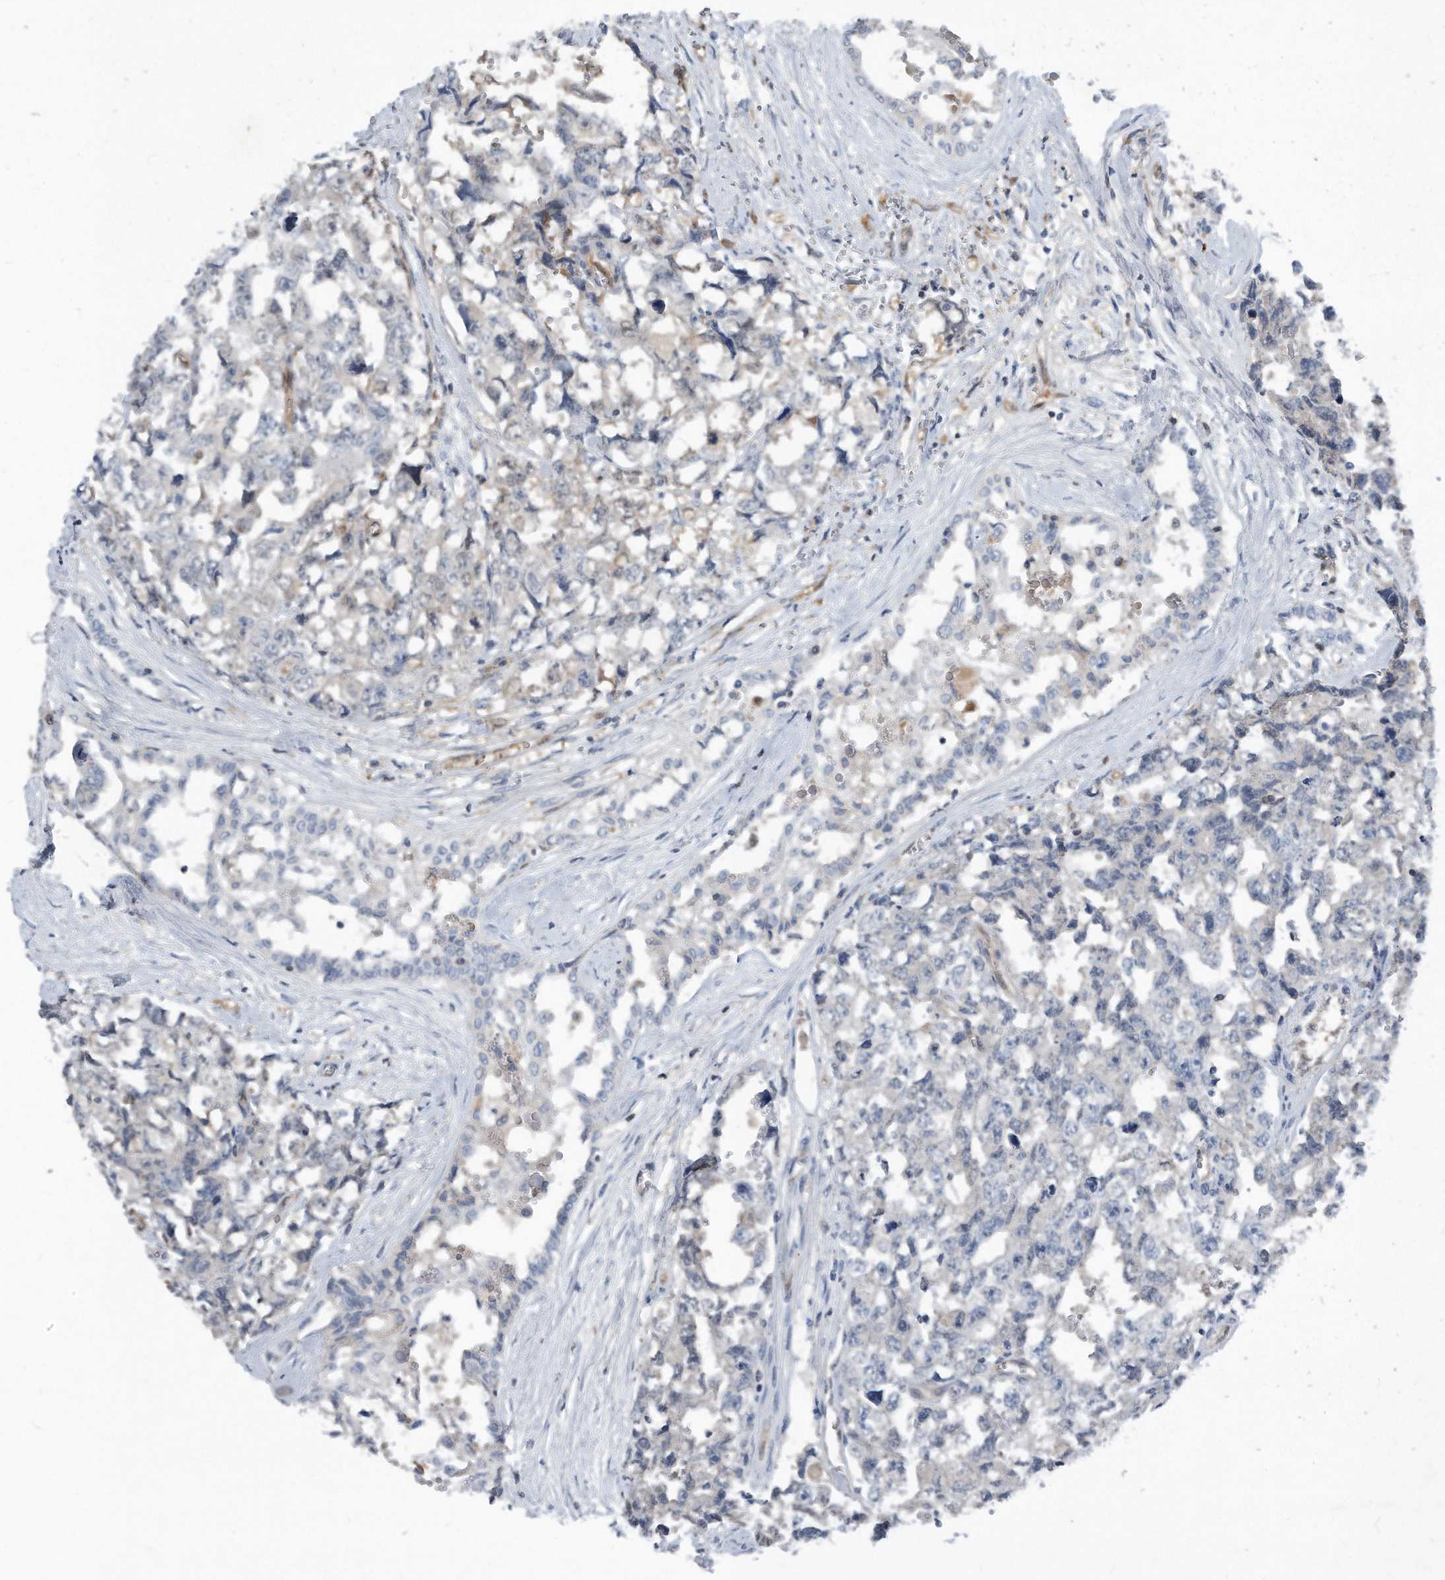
{"staining": {"intensity": "negative", "quantity": "none", "location": "none"}, "tissue": "testis cancer", "cell_type": "Tumor cells", "image_type": "cancer", "snomed": [{"axis": "morphology", "description": "Carcinoma, Embryonal, NOS"}, {"axis": "topography", "description": "Testis"}], "caption": "Testis embryonal carcinoma was stained to show a protein in brown. There is no significant positivity in tumor cells.", "gene": "MAP2K6", "patient": {"sex": "male", "age": 31}}